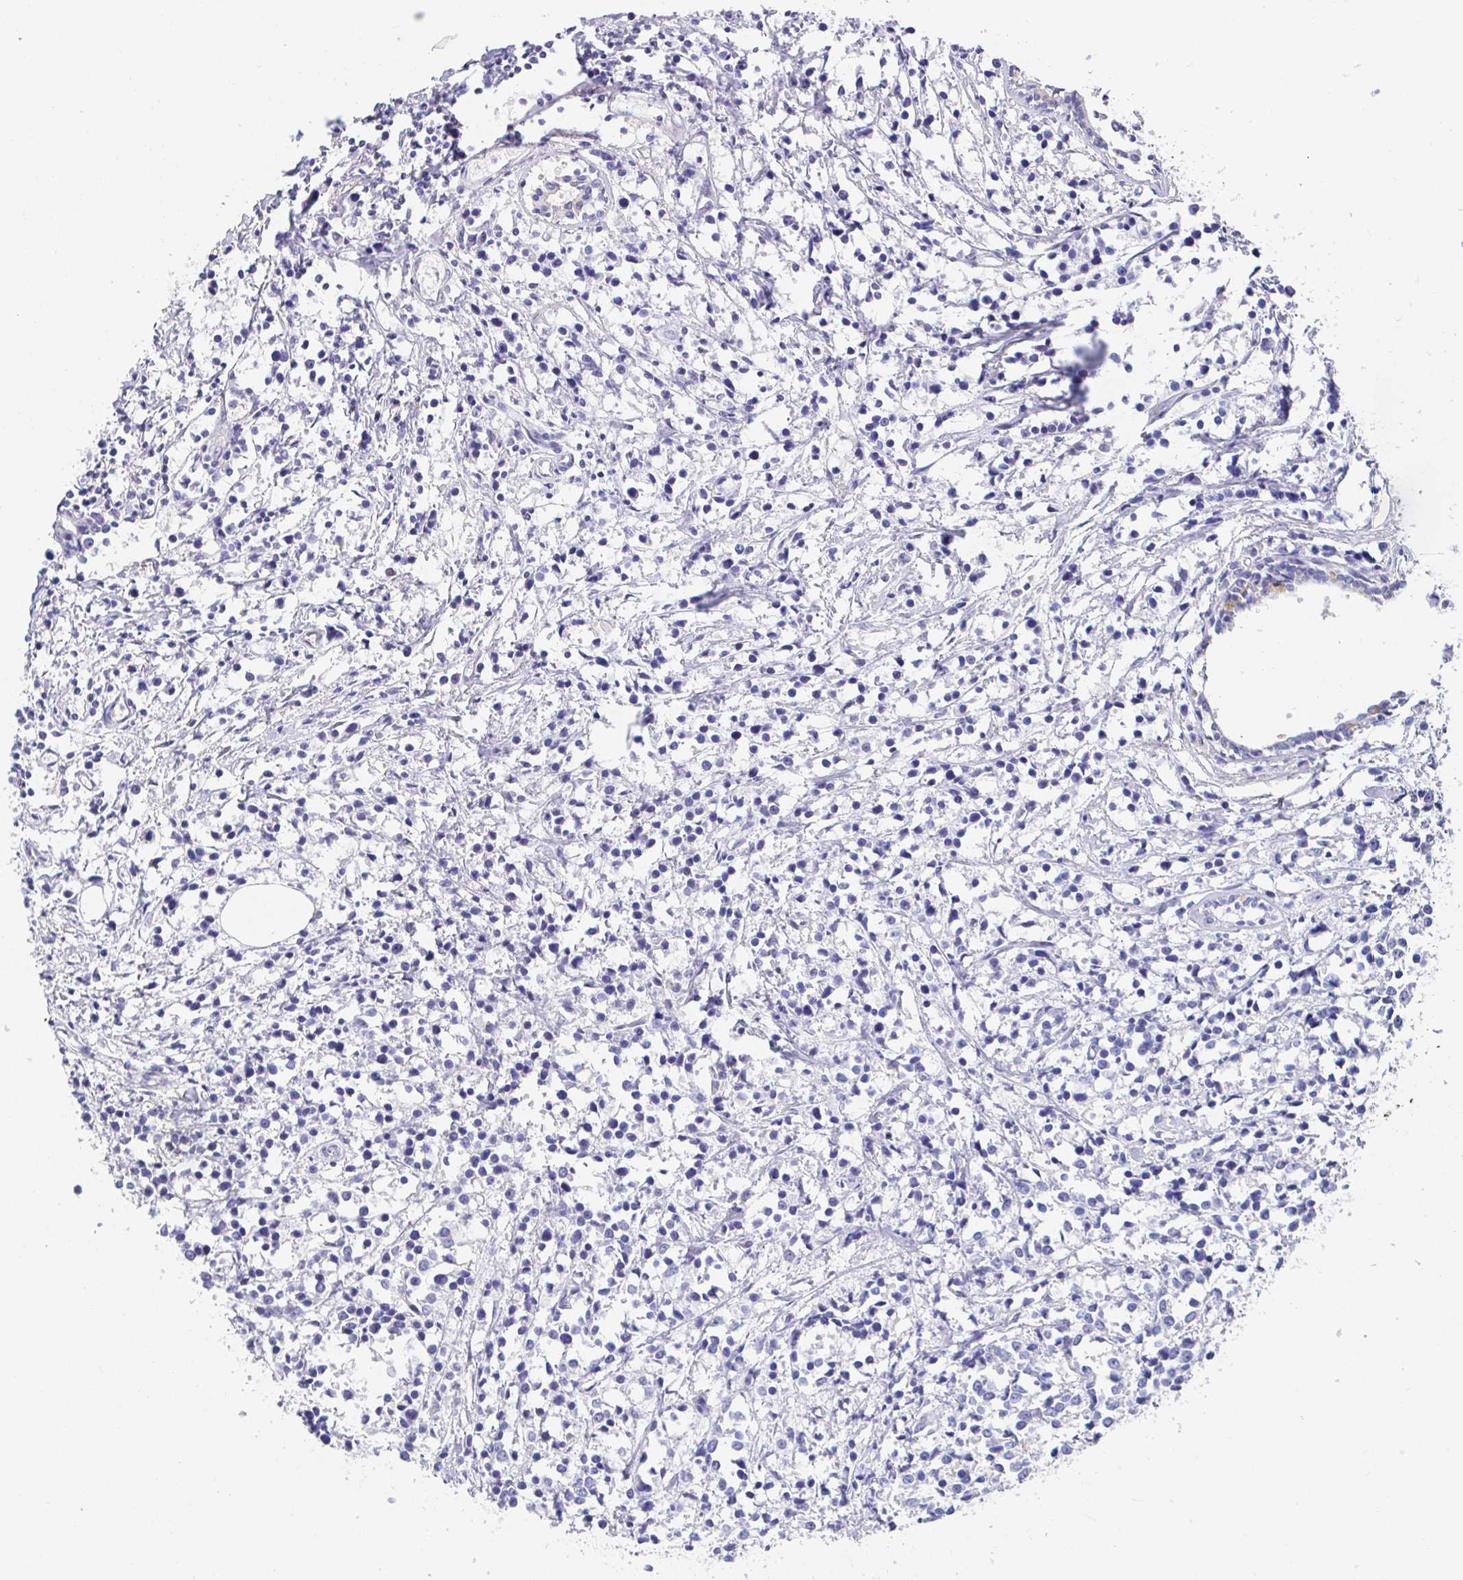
{"staining": {"intensity": "negative", "quantity": "none", "location": "none"}, "tissue": "breast cancer", "cell_type": "Tumor cells", "image_type": "cancer", "snomed": [{"axis": "morphology", "description": "Duct carcinoma"}, {"axis": "topography", "description": "Breast"}], "caption": "The IHC micrograph has no significant positivity in tumor cells of breast cancer (intraductal carcinoma) tissue.", "gene": "PDE6B", "patient": {"sex": "female", "age": 80}}